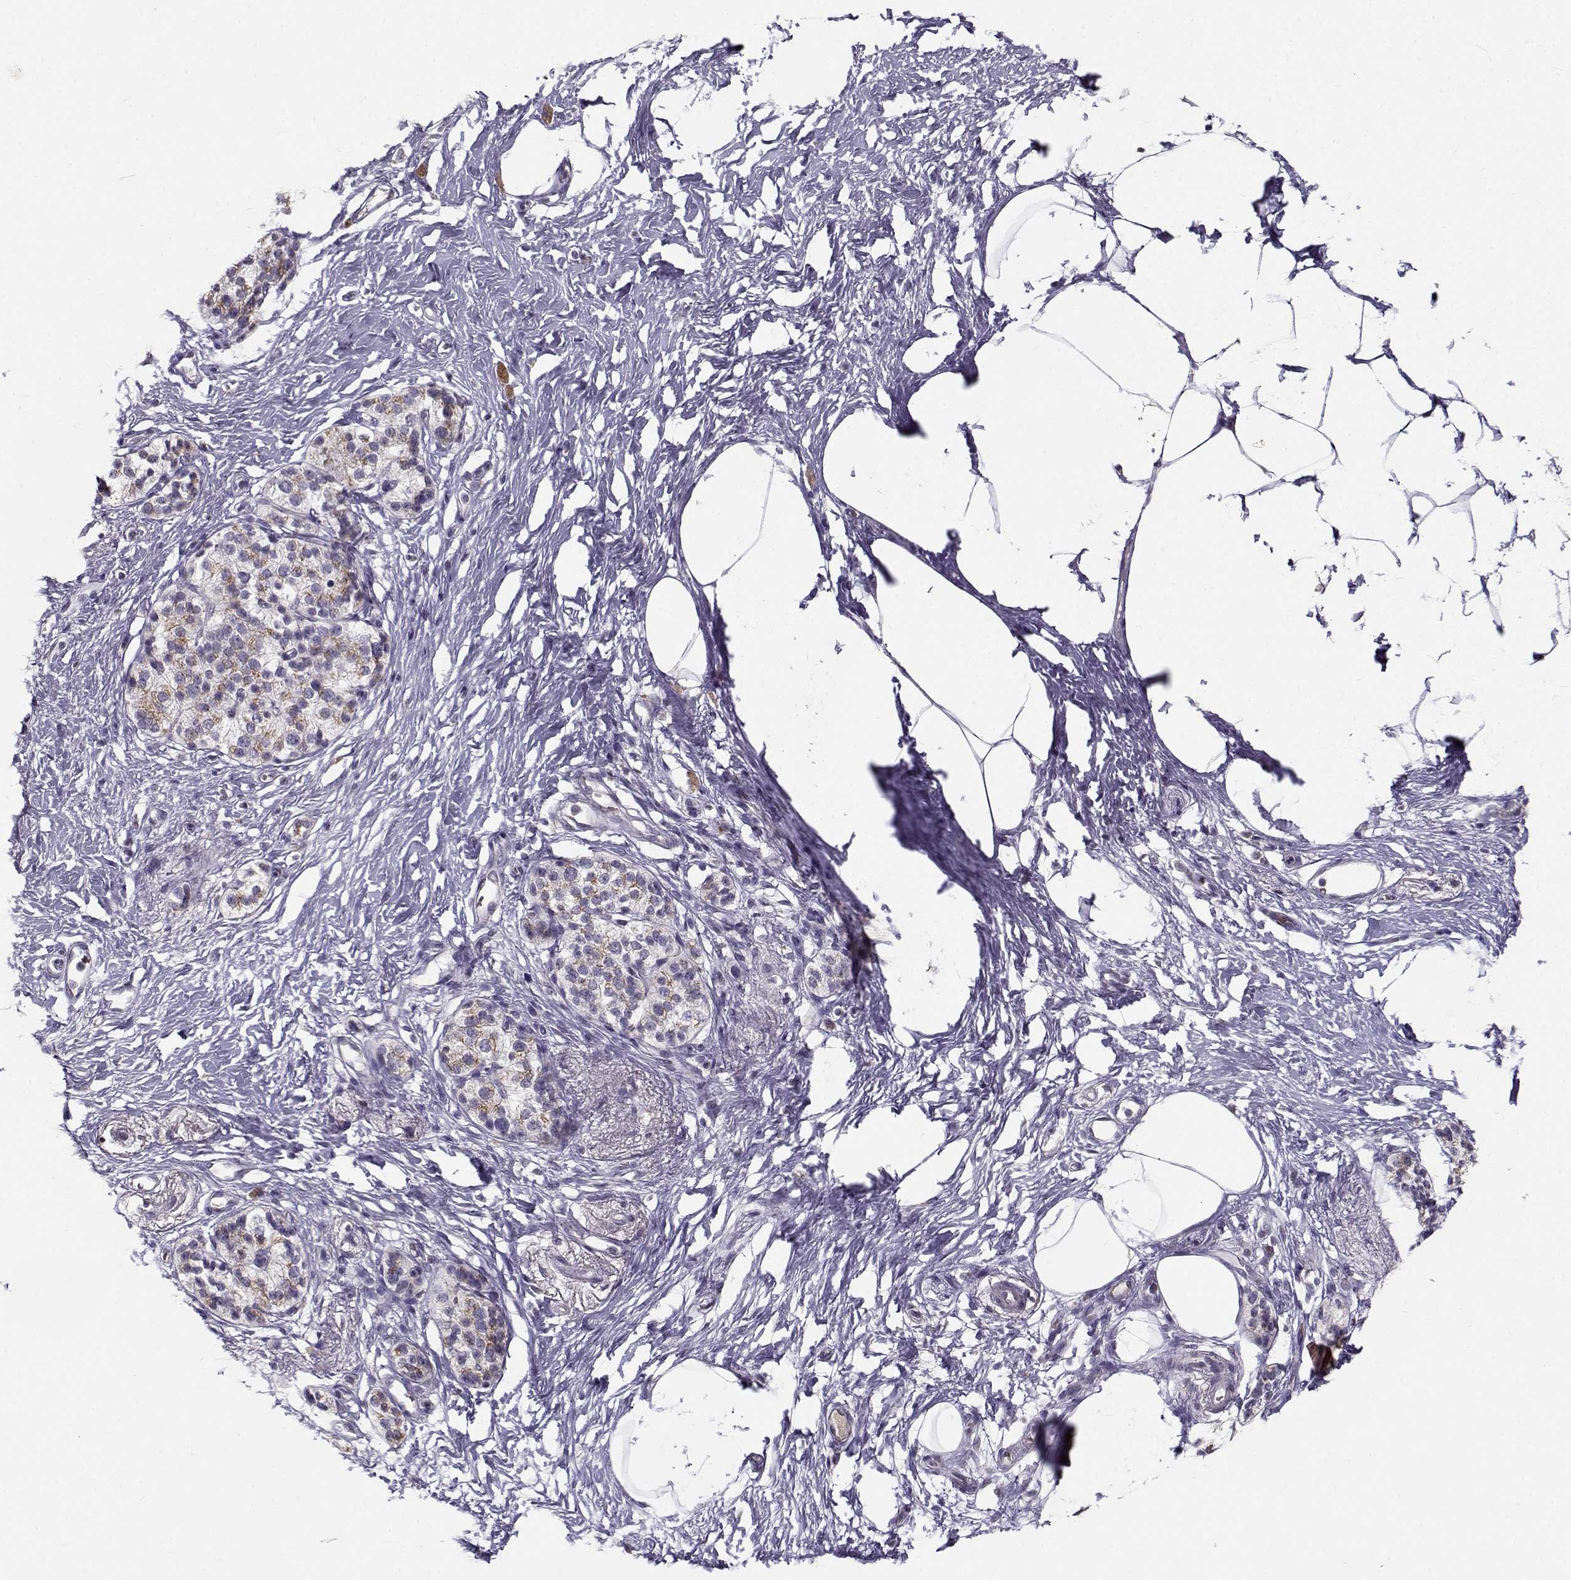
{"staining": {"intensity": "weak", "quantity": ">75%", "location": "cytoplasmic/membranous"}, "tissue": "pancreatic cancer", "cell_type": "Tumor cells", "image_type": "cancer", "snomed": [{"axis": "morphology", "description": "Adenocarcinoma, NOS"}, {"axis": "topography", "description": "Pancreas"}], "caption": "Immunohistochemical staining of human pancreatic cancer demonstrates weak cytoplasmic/membranous protein positivity in approximately >75% of tumor cells. The protein is shown in brown color, while the nuclei are stained blue.", "gene": "SLC4A5", "patient": {"sex": "female", "age": 72}}